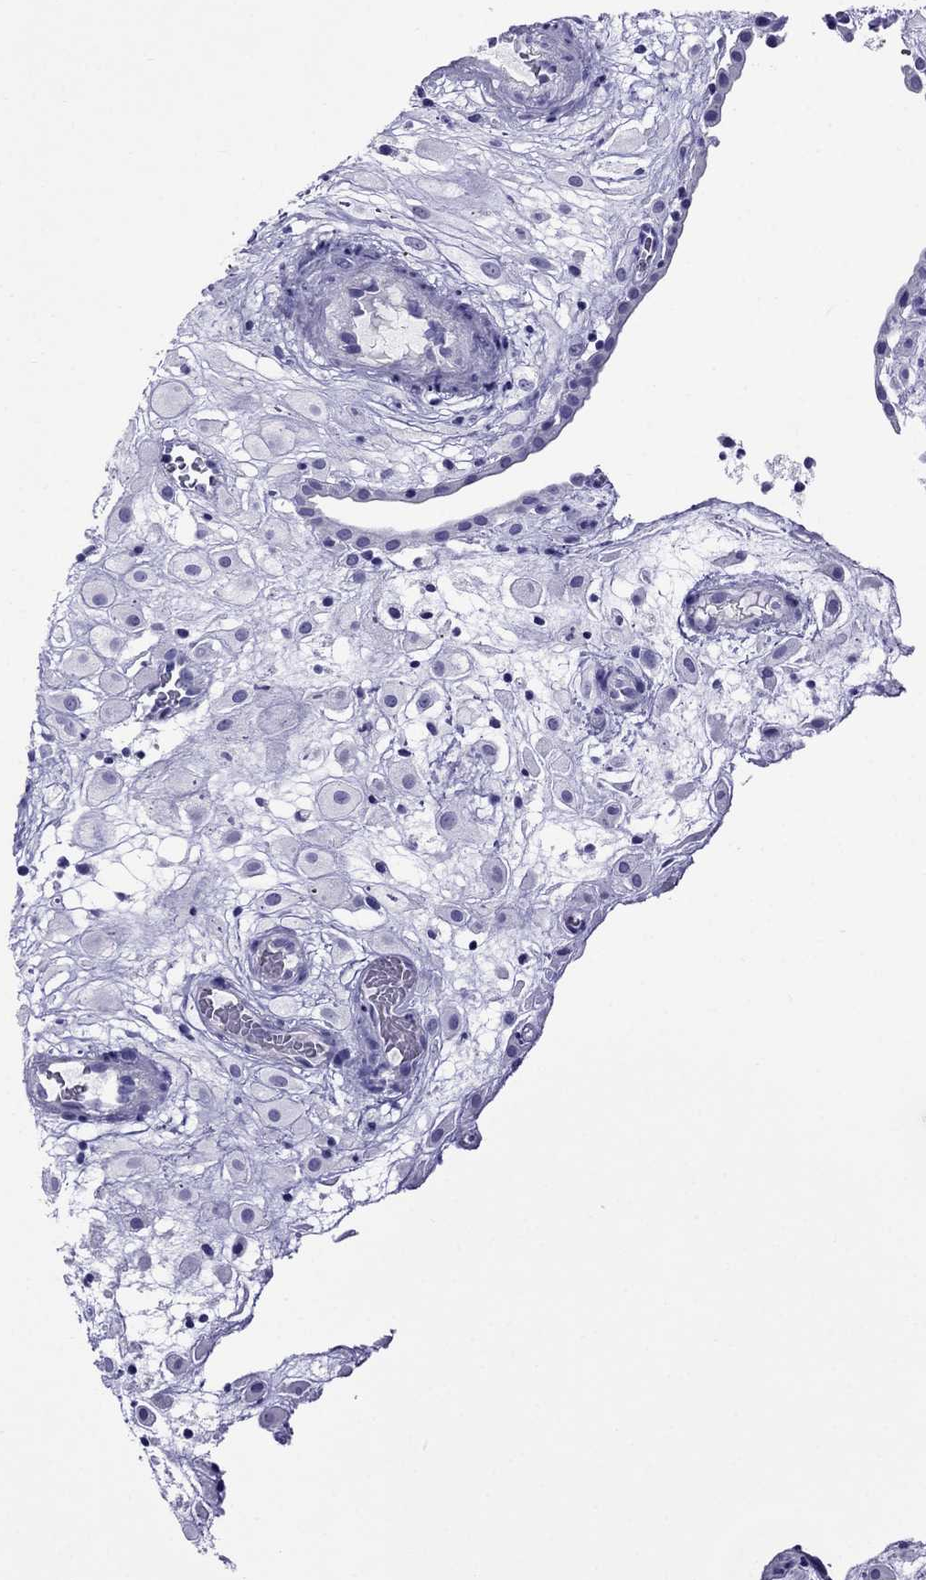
{"staining": {"intensity": "negative", "quantity": "none", "location": "none"}, "tissue": "placenta", "cell_type": "Decidual cells", "image_type": "normal", "snomed": [{"axis": "morphology", "description": "Normal tissue, NOS"}, {"axis": "topography", "description": "Placenta"}], "caption": "Immunohistochemistry (IHC) of unremarkable human placenta demonstrates no expression in decidual cells.", "gene": "CRYBA1", "patient": {"sex": "female", "age": 24}}